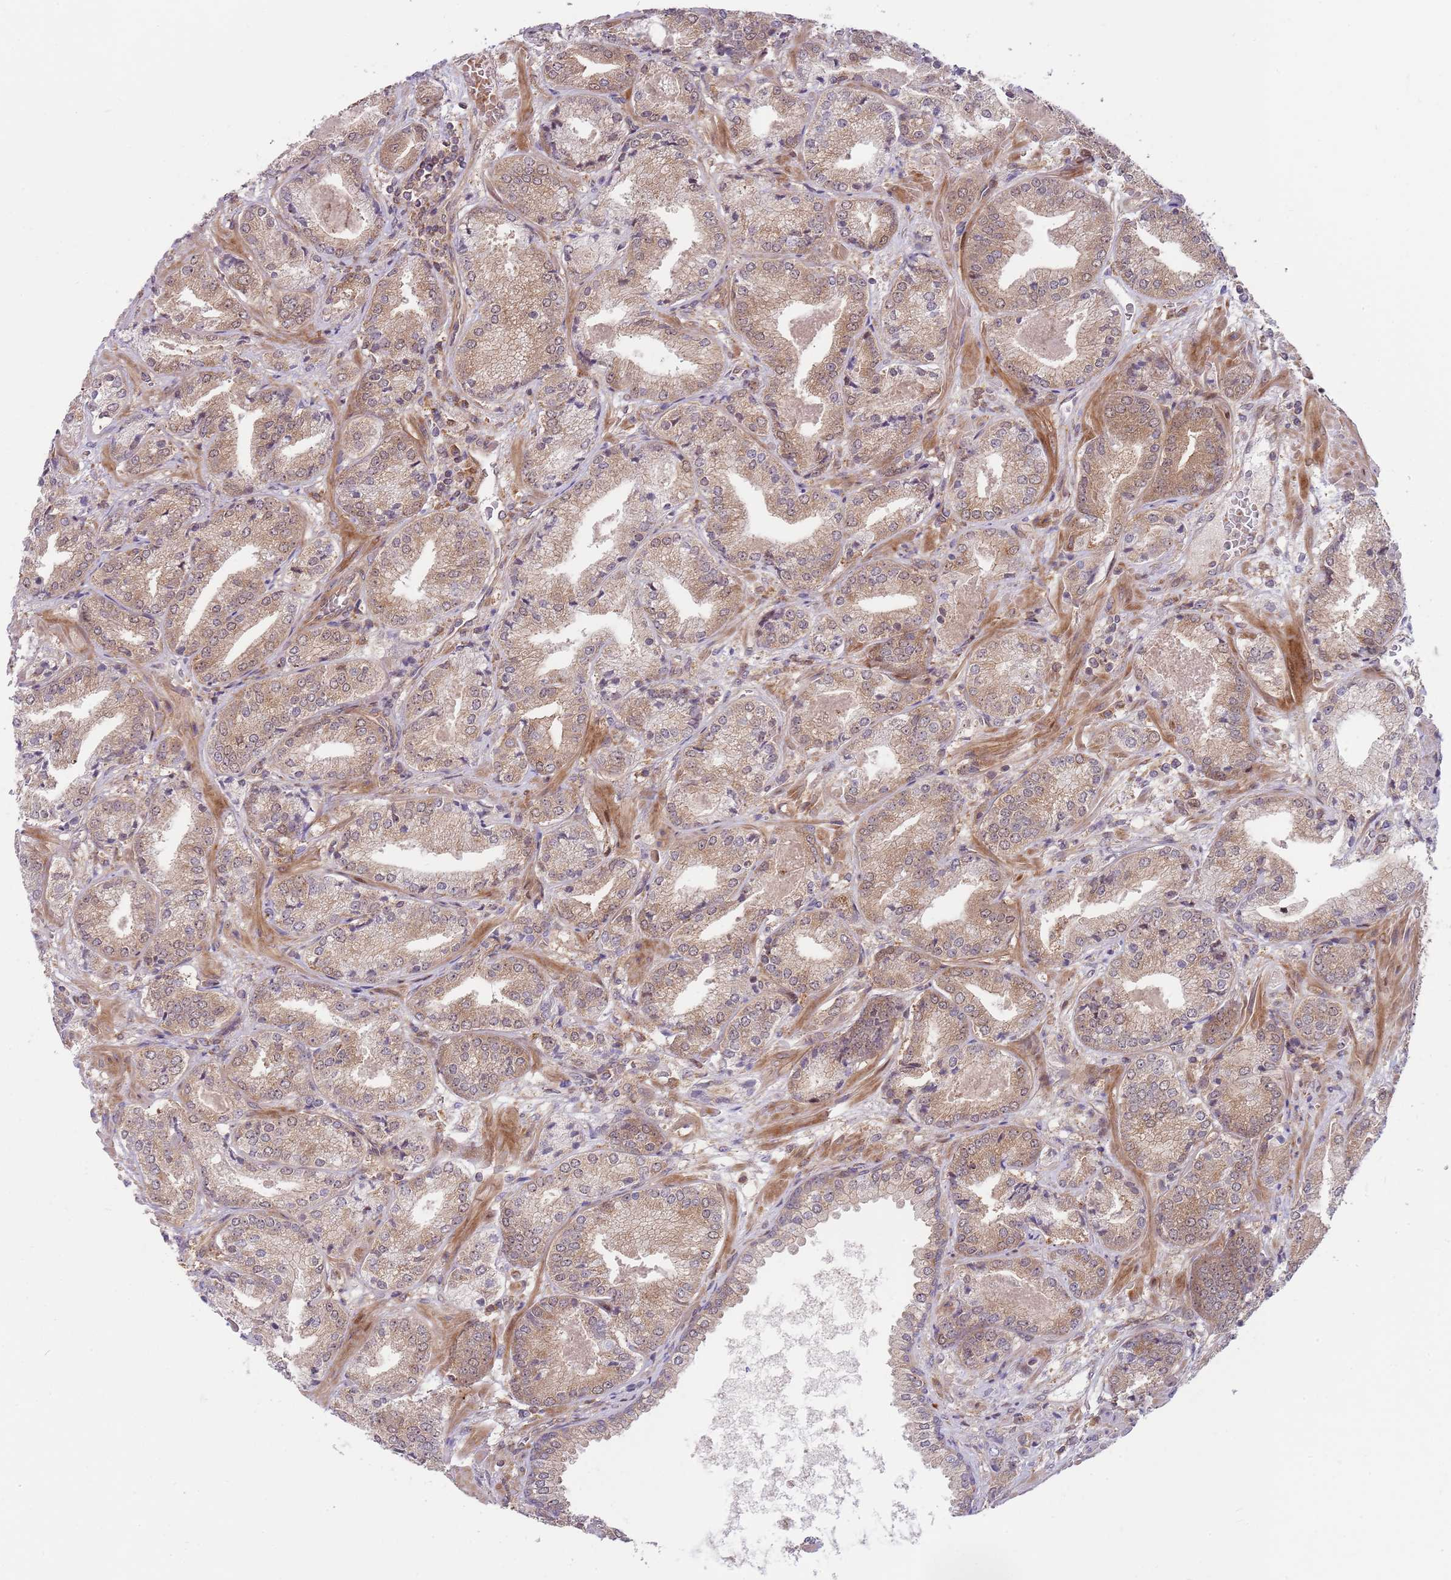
{"staining": {"intensity": "weak", "quantity": ">75%", "location": "cytoplasmic/membranous,nuclear"}, "tissue": "prostate cancer", "cell_type": "Tumor cells", "image_type": "cancer", "snomed": [{"axis": "morphology", "description": "Adenocarcinoma, High grade"}, {"axis": "topography", "description": "Prostate"}], "caption": "Immunohistochemical staining of high-grade adenocarcinoma (prostate) shows low levels of weak cytoplasmic/membranous and nuclear staining in about >75% of tumor cells.", "gene": "GGA1", "patient": {"sex": "male", "age": 63}}